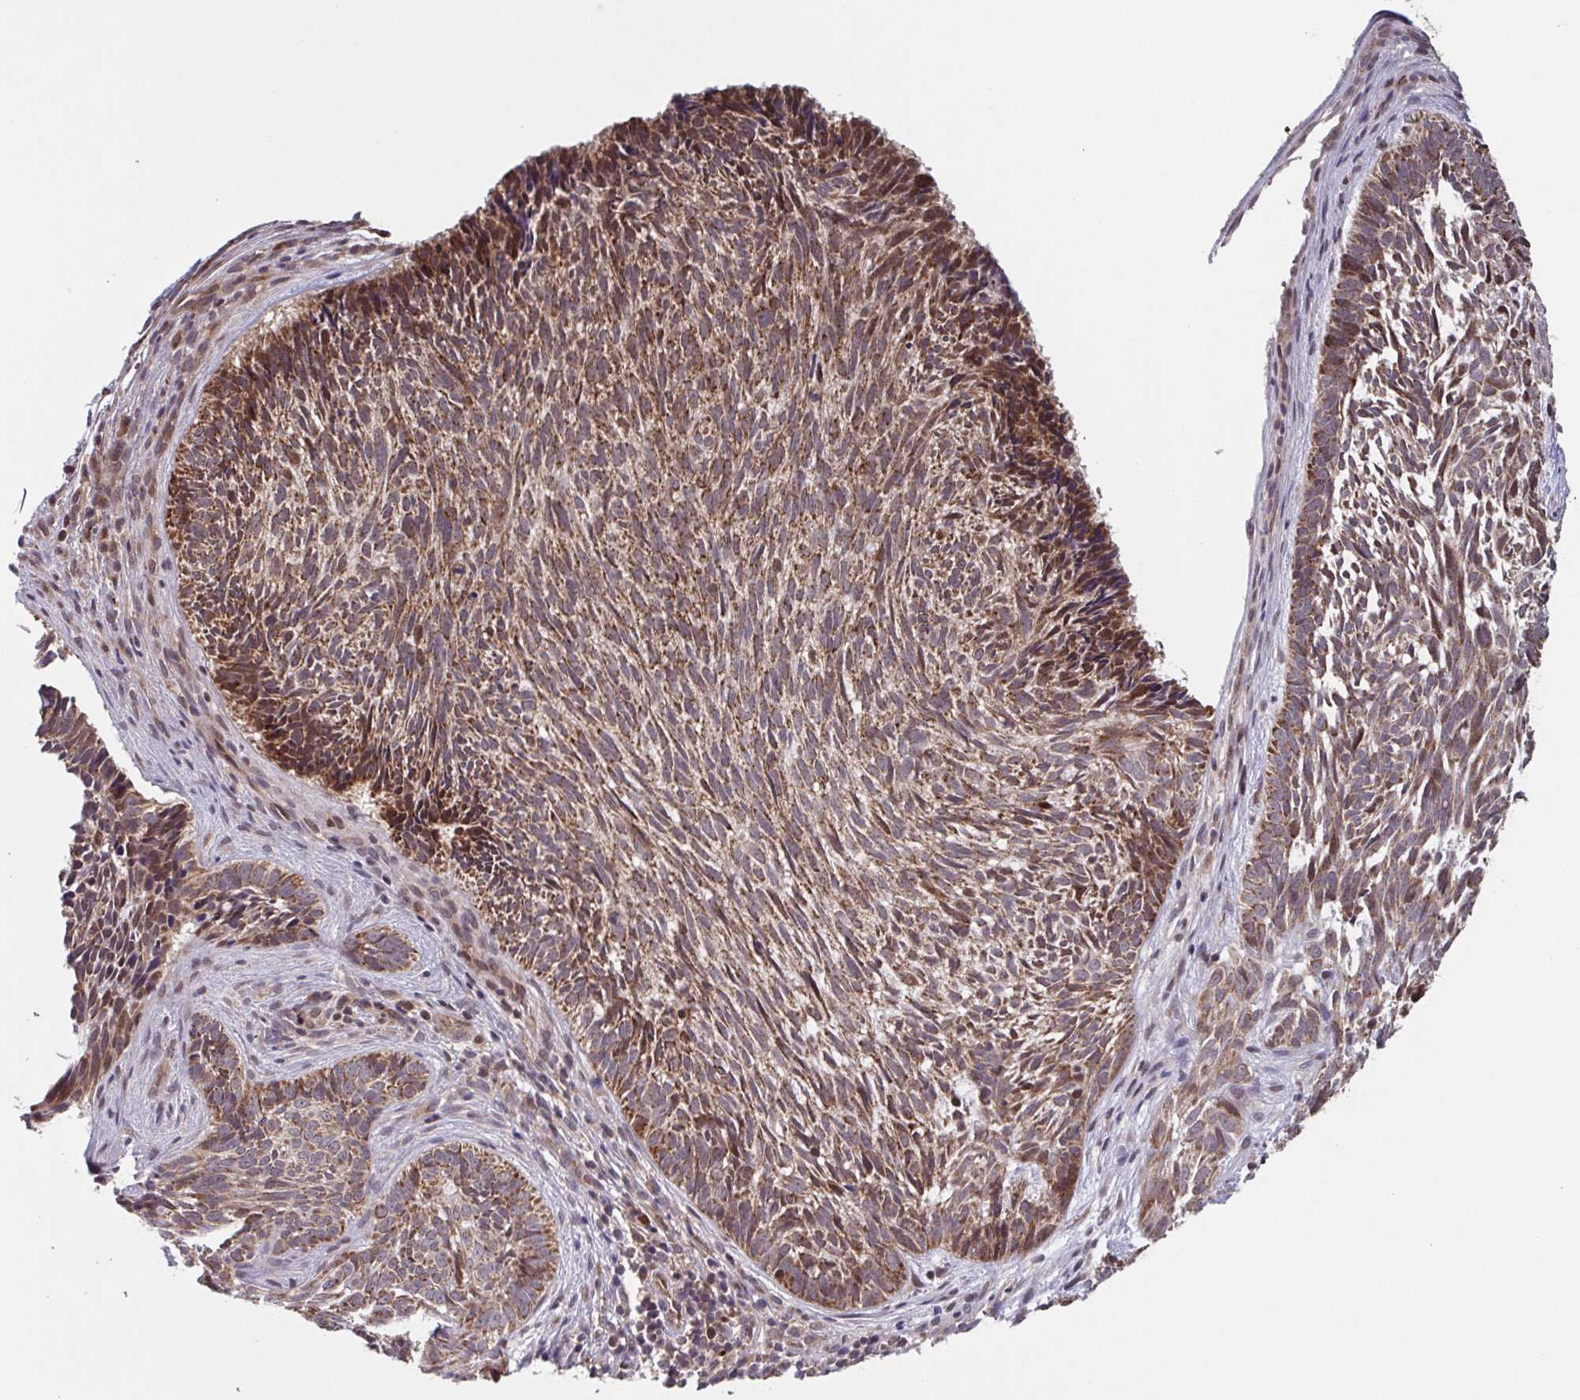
{"staining": {"intensity": "moderate", "quantity": ">75%", "location": "cytoplasmic/membranous"}, "tissue": "skin cancer", "cell_type": "Tumor cells", "image_type": "cancer", "snomed": [{"axis": "morphology", "description": "Basal cell carcinoma"}, {"axis": "topography", "description": "Skin"}], "caption": "Protein expression by IHC shows moderate cytoplasmic/membranous staining in approximately >75% of tumor cells in skin cancer (basal cell carcinoma). (IHC, brightfield microscopy, high magnification).", "gene": "TTC19", "patient": {"sex": "male", "age": 65}}